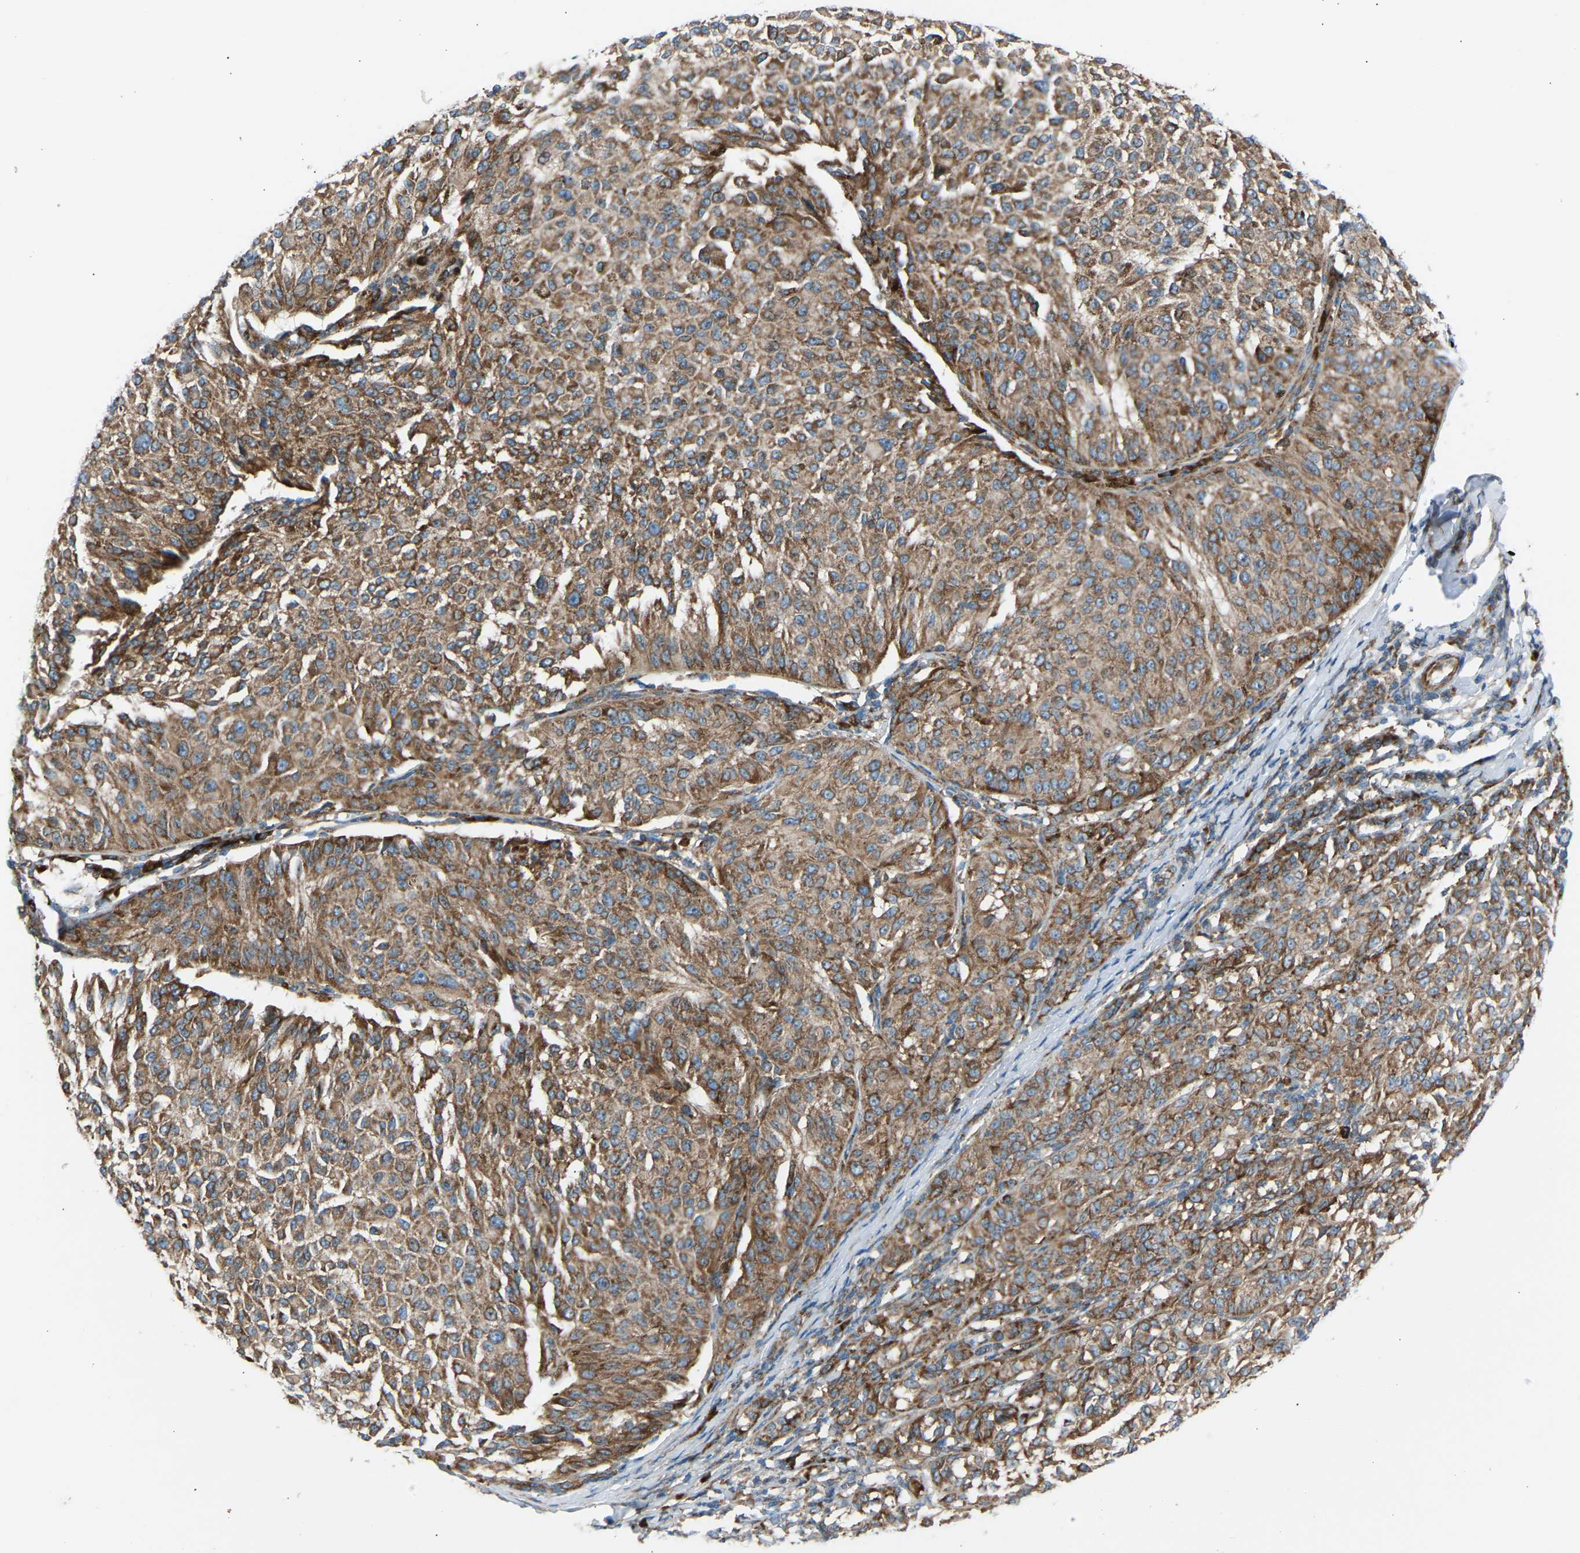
{"staining": {"intensity": "moderate", "quantity": ">75%", "location": "cytoplasmic/membranous"}, "tissue": "melanoma", "cell_type": "Tumor cells", "image_type": "cancer", "snomed": [{"axis": "morphology", "description": "Malignant melanoma, NOS"}, {"axis": "topography", "description": "Skin"}], "caption": "Moderate cytoplasmic/membranous positivity for a protein is appreciated in approximately >75% of tumor cells of melanoma using immunohistochemistry.", "gene": "VPS41", "patient": {"sex": "female", "age": 72}}